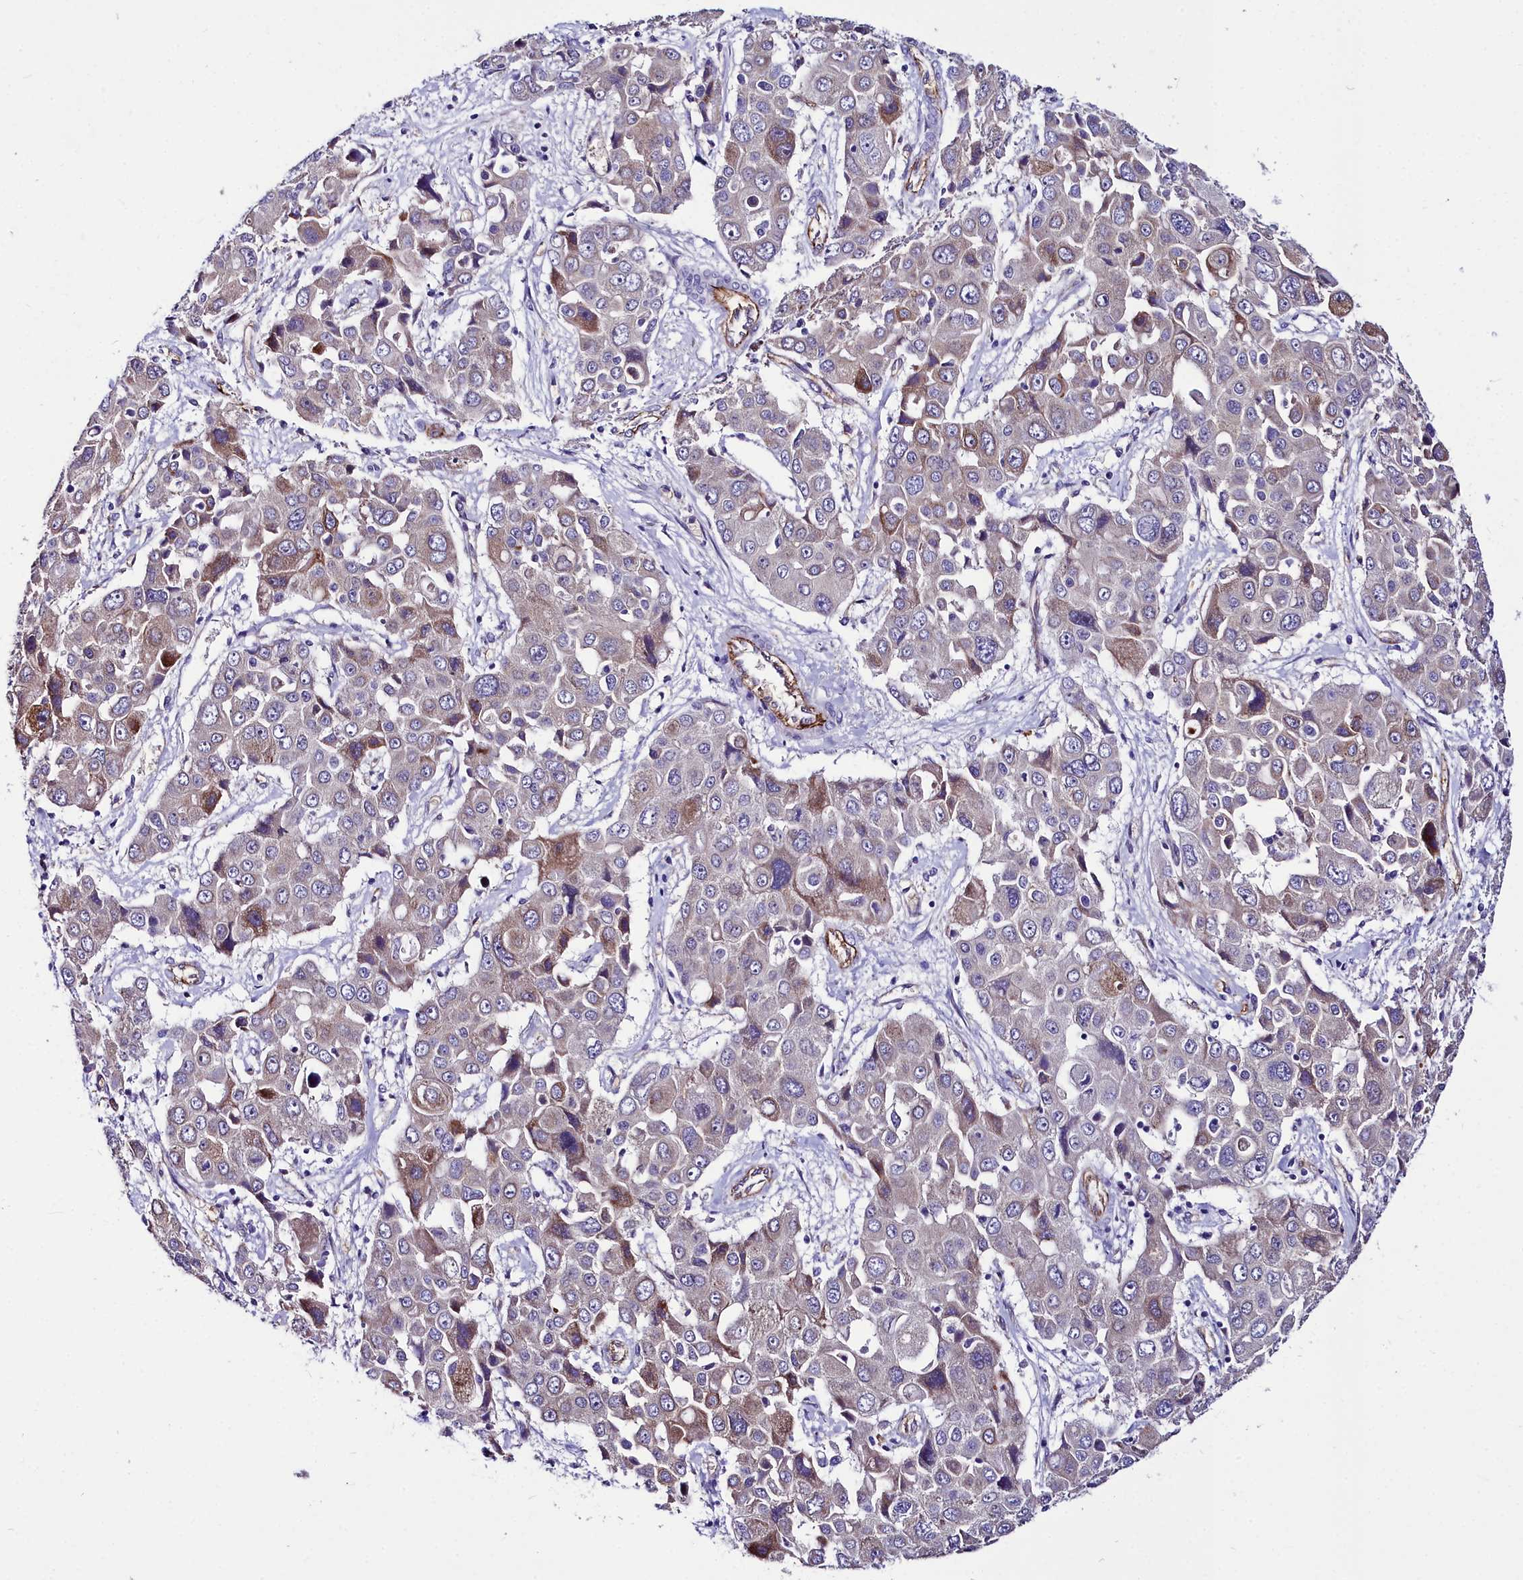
{"staining": {"intensity": "moderate", "quantity": "<25%", "location": "cytoplasmic/membranous"}, "tissue": "liver cancer", "cell_type": "Tumor cells", "image_type": "cancer", "snomed": [{"axis": "morphology", "description": "Cholangiocarcinoma"}, {"axis": "topography", "description": "Liver"}], "caption": "There is low levels of moderate cytoplasmic/membranous expression in tumor cells of cholangiocarcinoma (liver), as demonstrated by immunohistochemical staining (brown color).", "gene": "CYP4F11", "patient": {"sex": "male", "age": 67}}